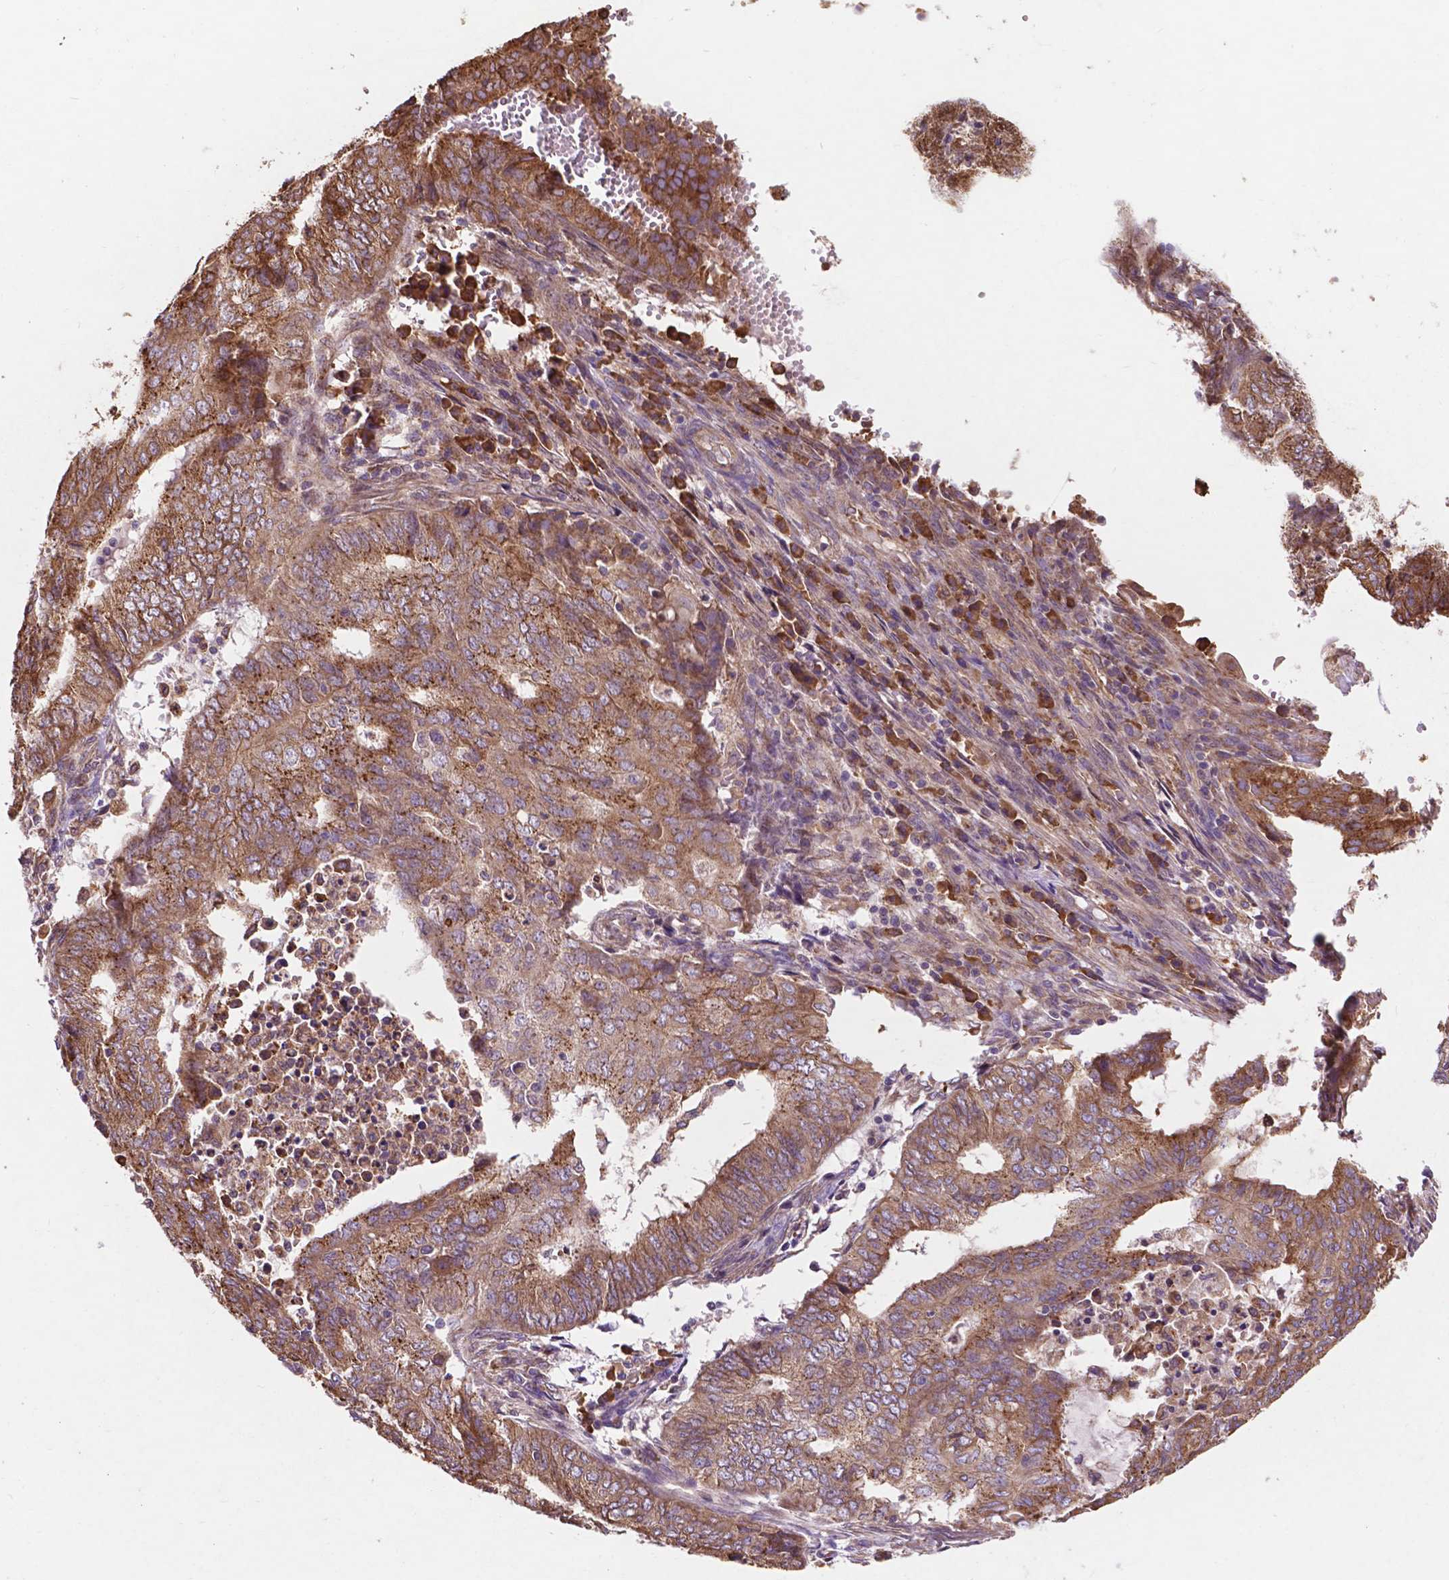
{"staining": {"intensity": "moderate", "quantity": ">75%", "location": "cytoplasmic/membranous"}, "tissue": "endometrial cancer", "cell_type": "Tumor cells", "image_type": "cancer", "snomed": [{"axis": "morphology", "description": "Adenocarcinoma, NOS"}, {"axis": "topography", "description": "Endometrium"}], "caption": "Protein staining reveals moderate cytoplasmic/membranous expression in approximately >75% of tumor cells in adenocarcinoma (endometrial). (Stains: DAB (3,3'-diaminobenzidine) in brown, nuclei in blue, Microscopy: brightfield microscopy at high magnification).", "gene": "CCDC71L", "patient": {"sex": "female", "age": 62}}